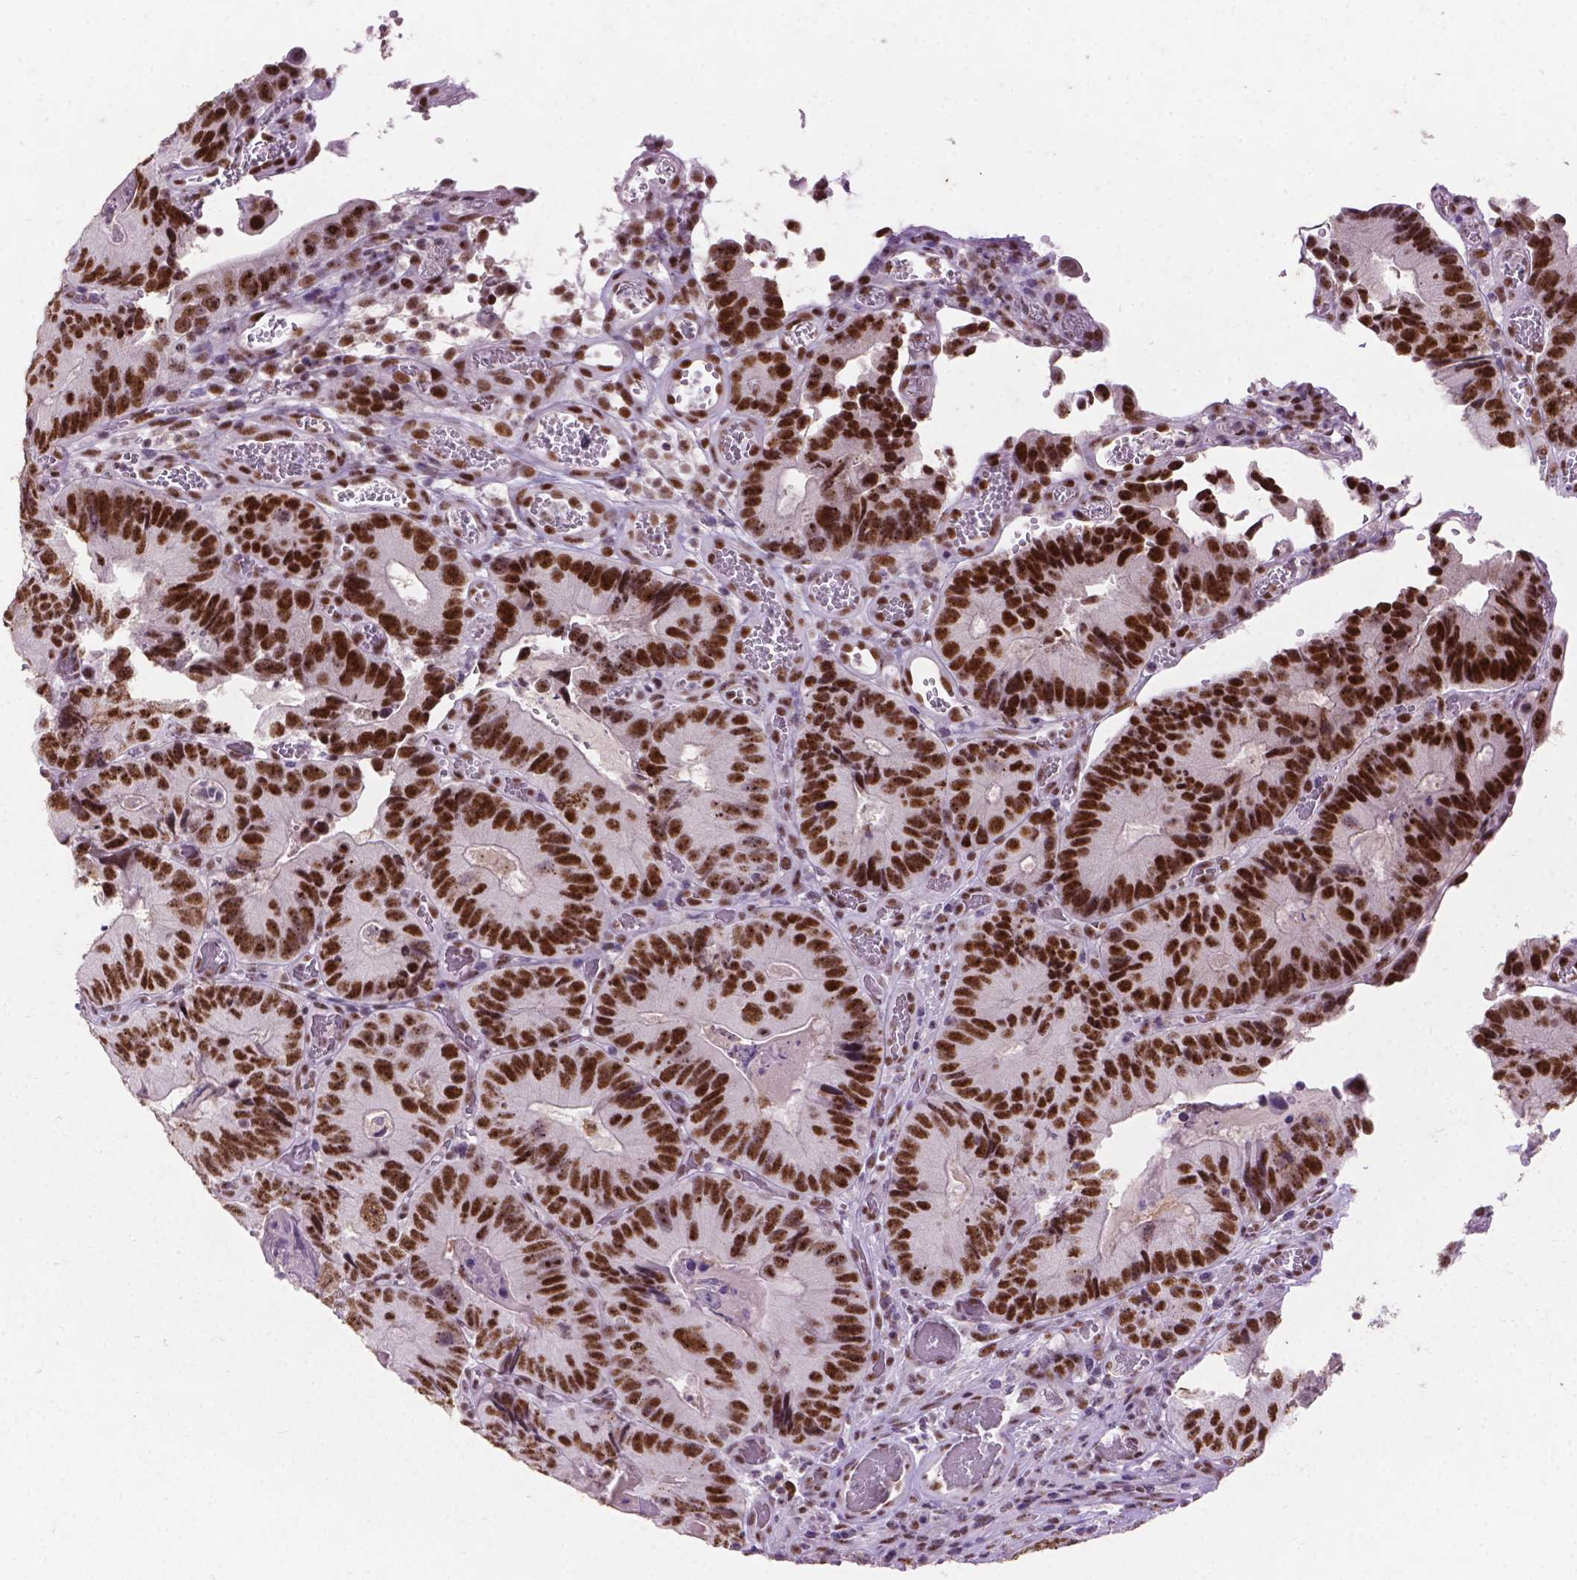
{"staining": {"intensity": "strong", "quantity": ">75%", "location": "nuclear"}, "tissue": "colorectal cancer", "cell_type": "Tumor cells", "image_type": "cancer", "snomed": [{"axis": "morphology", "description": "Adenocarcinoma, NOS"}, {"axis": "topography", "description": "Colon"}], "caption": "IHC image of human adenocarcinoma (colorectal) stained for a protein (brown), which exhibits high levels of strong nuclear positivity in approximately >75% of tumor cells.", "gene": "COIL", "patient": {"sex": "female", "age": 86}}